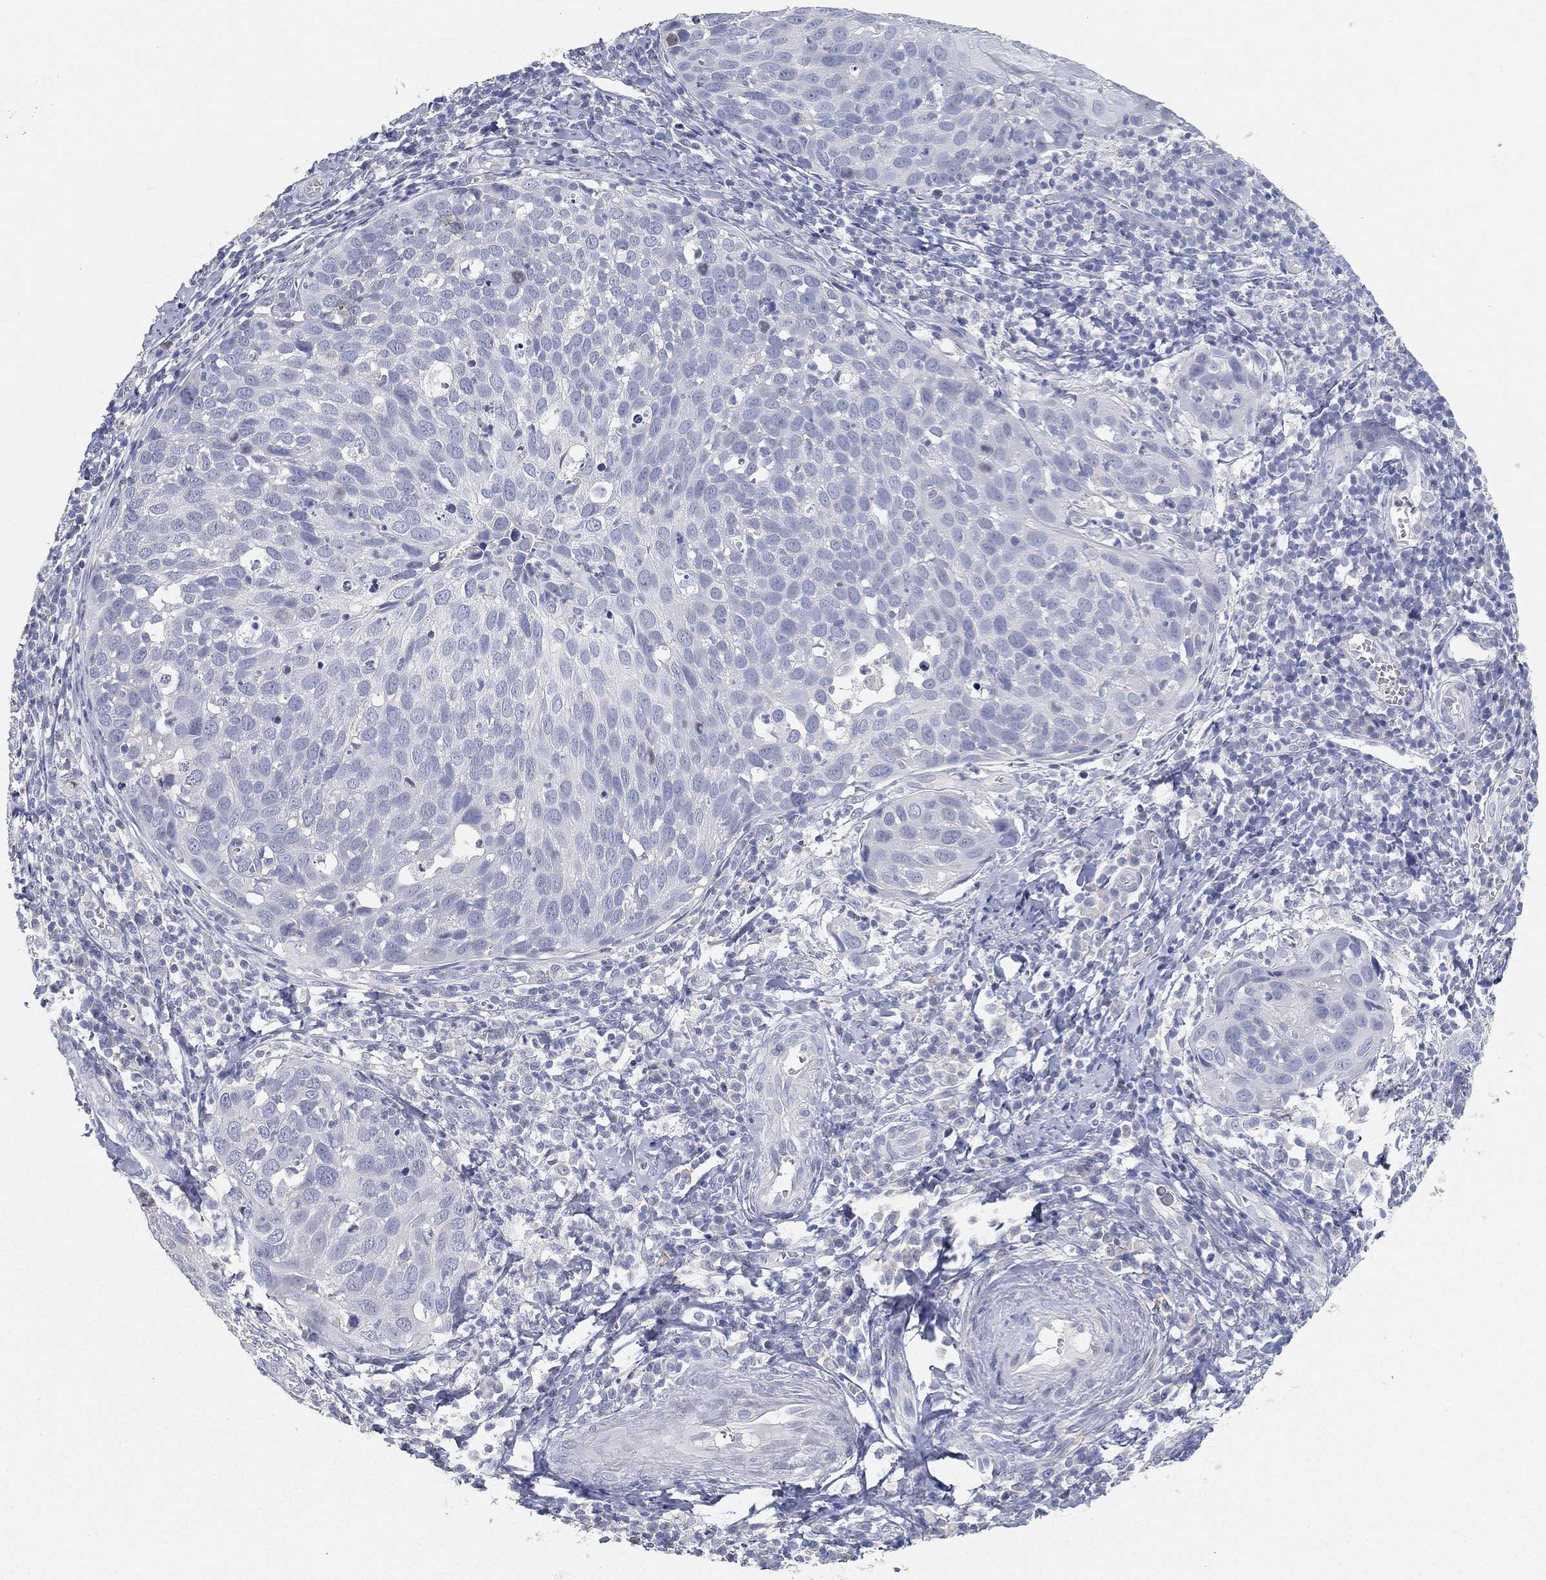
{"staining": {"intensity": "negative", "quantity": "none", "location": "none"}, "tissue": "cervical cancer", "cell_type": "Tumor cells", "image_type": "cancer", "snomed": [{"axis": "morphology", "description": "Squamous cell carcinoma, NOS"}, {"axis": "topography", "description": "Cervix"}], "caption": "High power microscopy histopathology image of an IHC micrograph of cervical cancer, revealing no significant expression in tumor cells.", "gene": "FAM187B", "patient": {"sex": "female", "age": 54}}